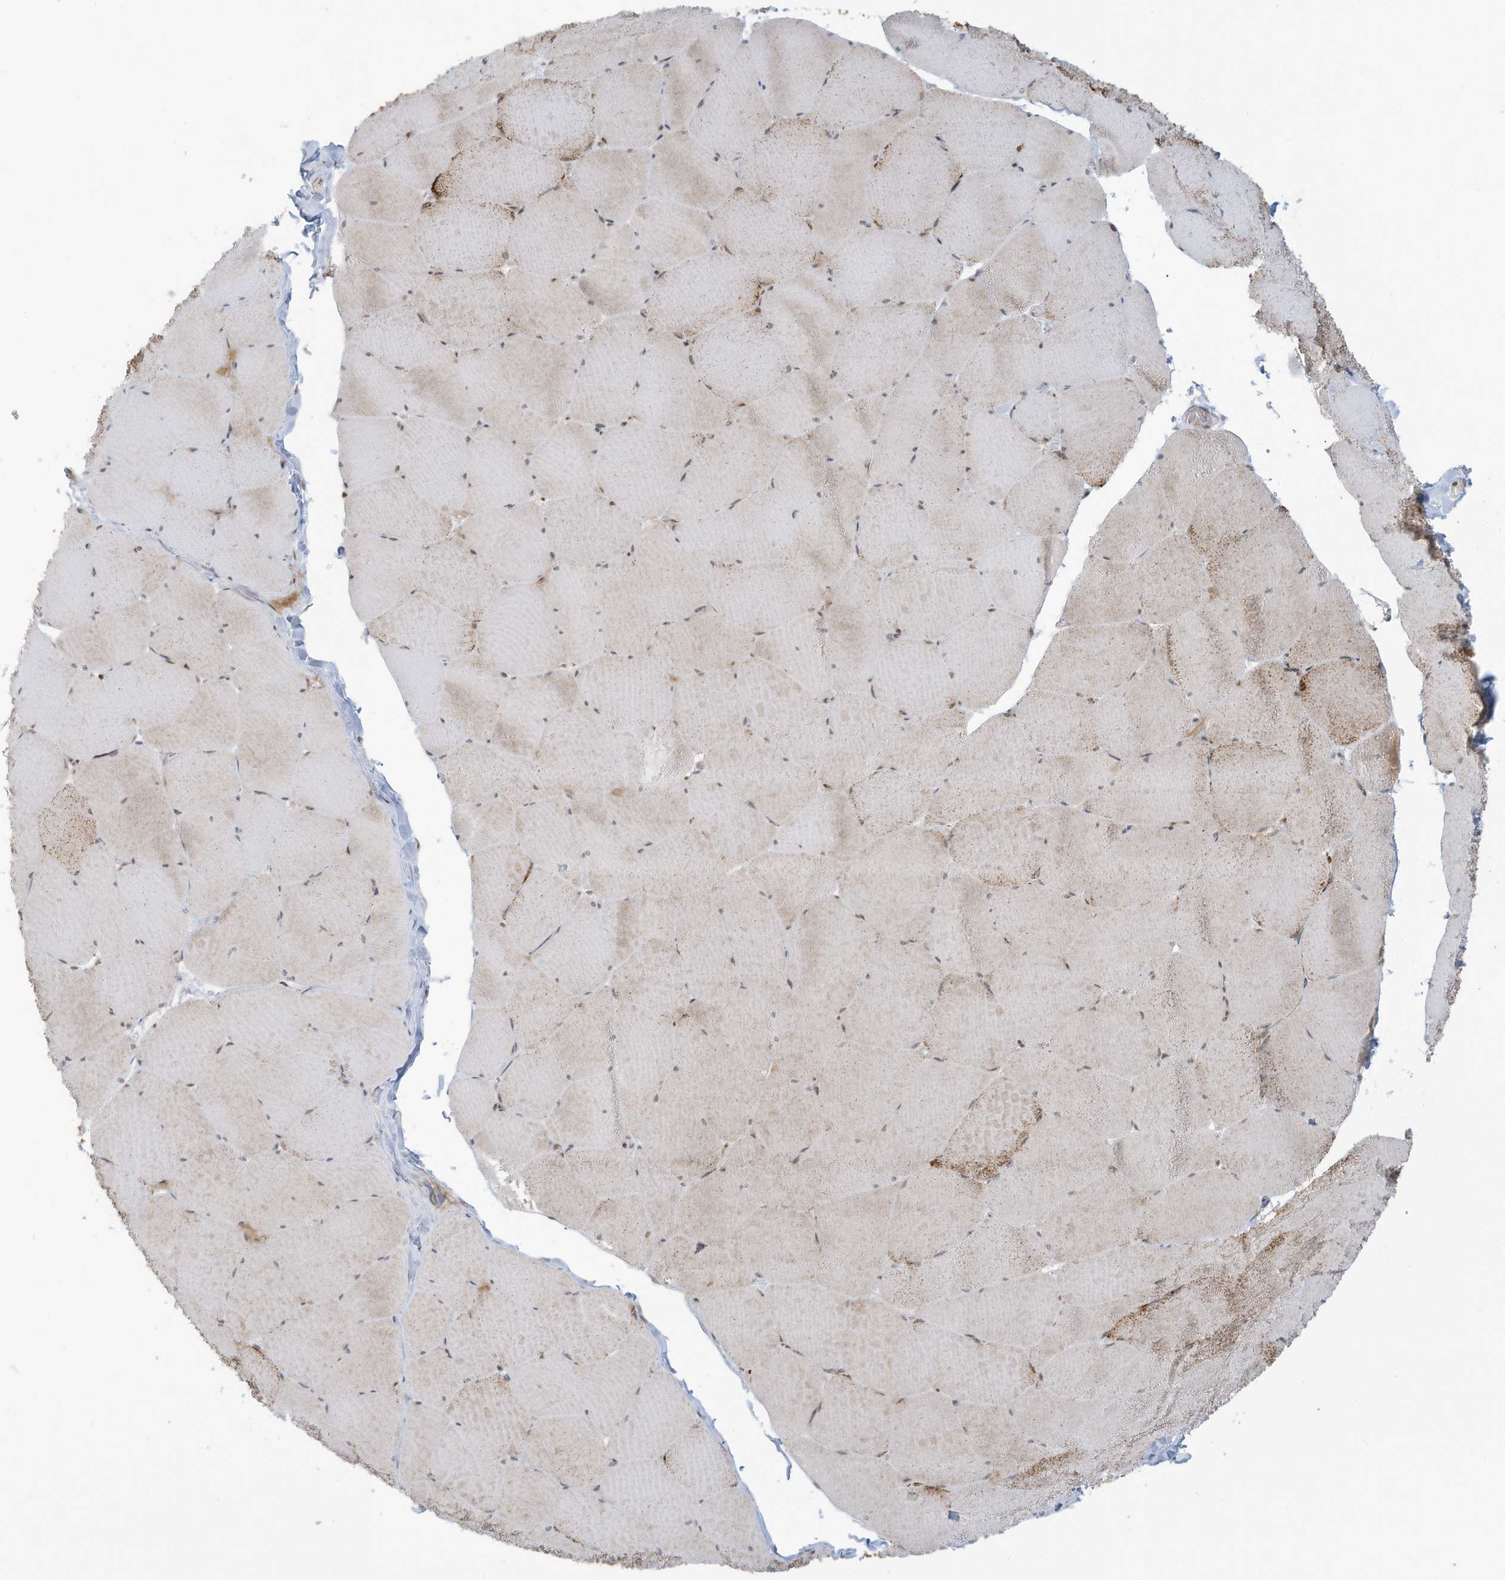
{"staining": {"intensity": "moderate", "quantity": "25%-75%", "location": "cytoplasmic/membranous"}, "tissue": "skeletal muscle", "cell_type": "Myocytes", "image_type": "normal", "snomed": [{"axis": "morphology", "description": "Normal tissue, NOS"}, {"axis": "topography", "description": "Skeletal muscle"}, {"axis": "topography", "description": "Head-Neck"}], "caption": "High-magnification brightfield microscopy of normal skeletal muscle stained with DAB (brown) and counterstained with hematoxylin (blue). myocytes exhibit moderate cytoplasmic/membranous positivity is identified in about25%-75% of cells.", "gene": "ECT2L", "patient": {"sex": "male", "age": 66}}